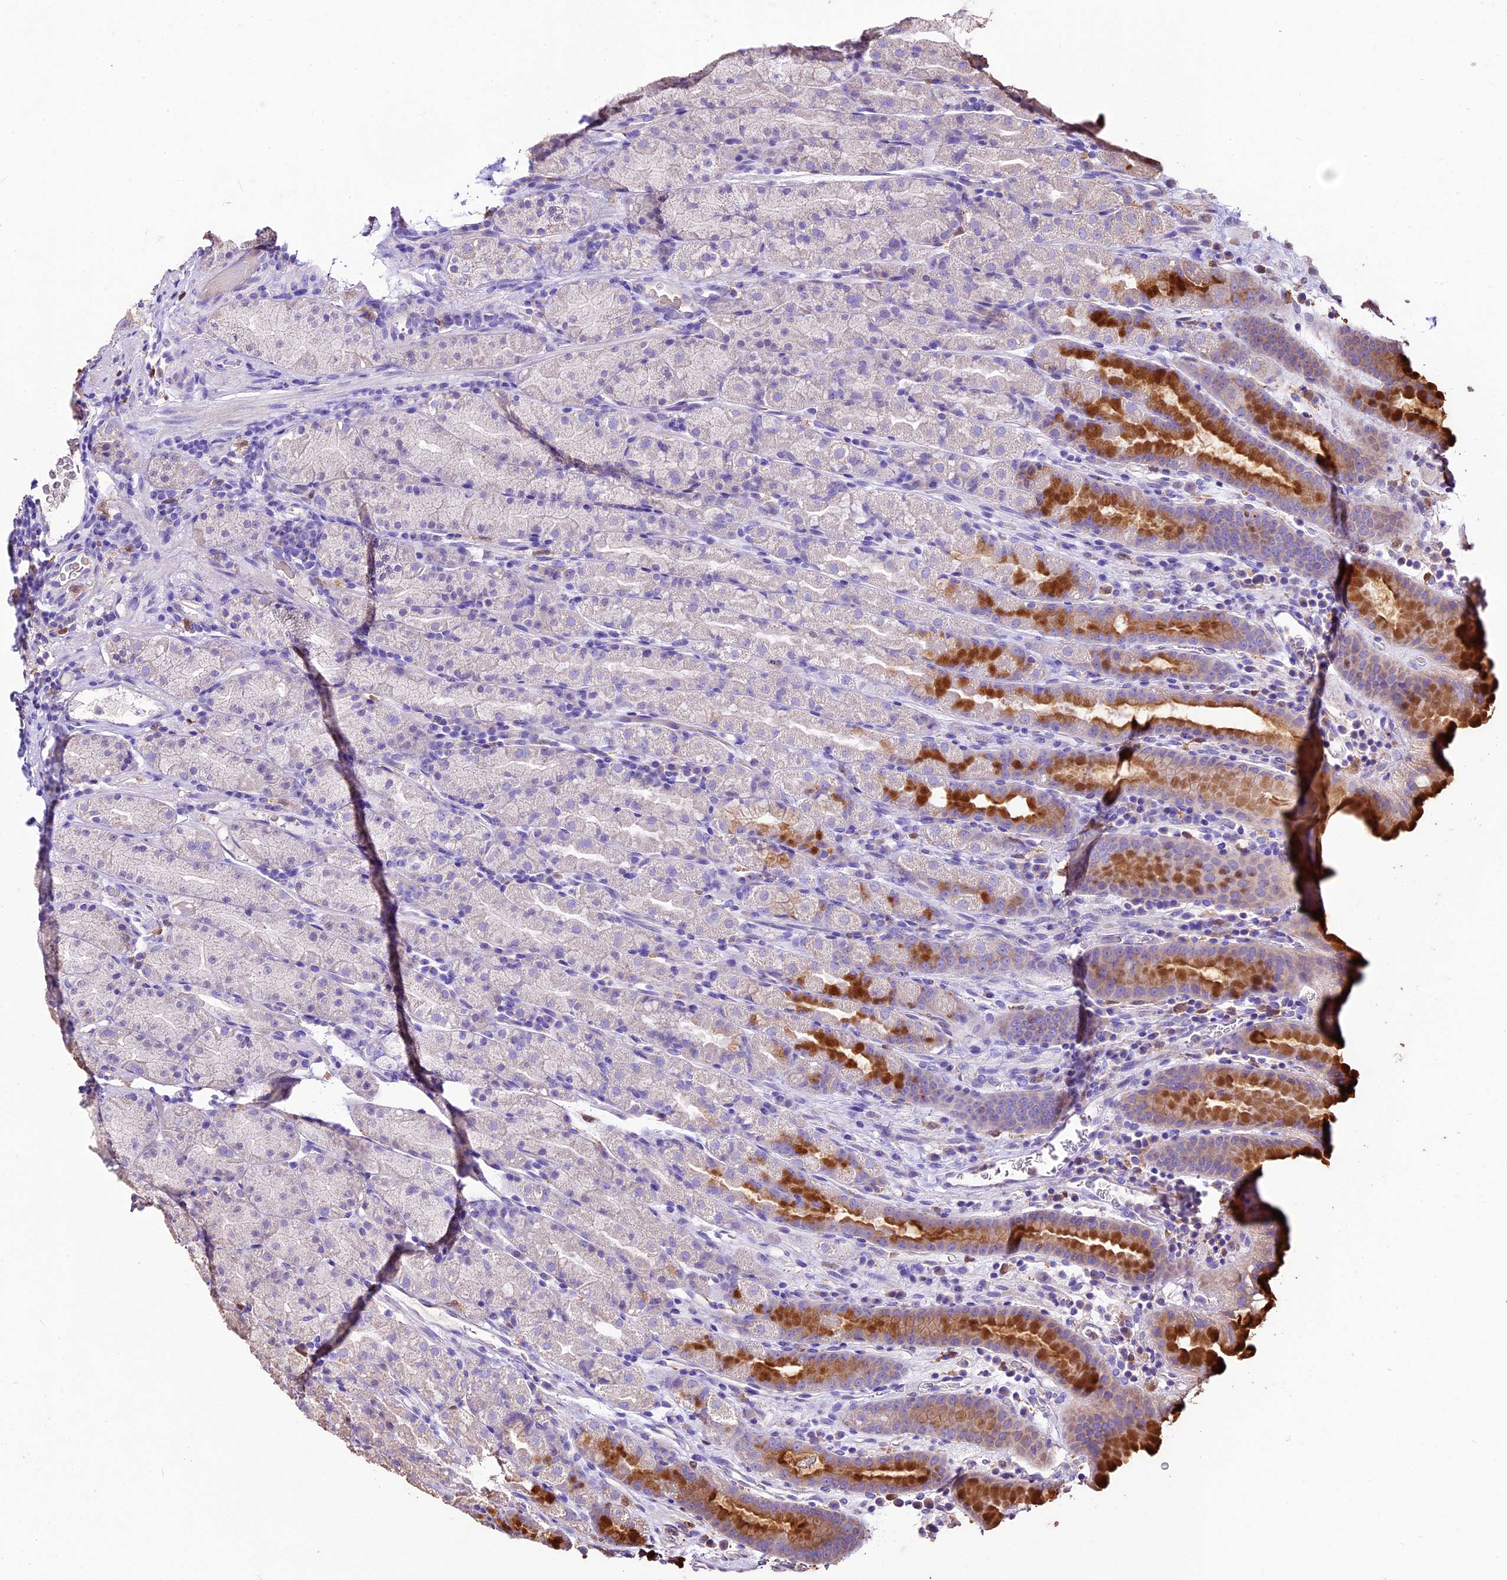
{"staining": {"intensity": "moderate", "quantity": "25%-75%", "location": "cytoplasmic/membranous"}, "tissue": "stomach", "cell_type": "Glandular cells", "image_type": "normal", "snomed": [{"axis": "morphology", "description": "Normal tissue, NOS"}, {"axis": "topography", "description": "Stomach, upper"}, {"axis": "topography", "description": "Stomach, lower"}, {"axis": "topography", "description": "Small intestine"}], "caption": "A brown stain highlights moderate cytoplasmic/membranous positivity of a protein in glandular cells of benign stomach.", "gene": "CRLF1", "patient": {"sex": "male", "age": 68}}